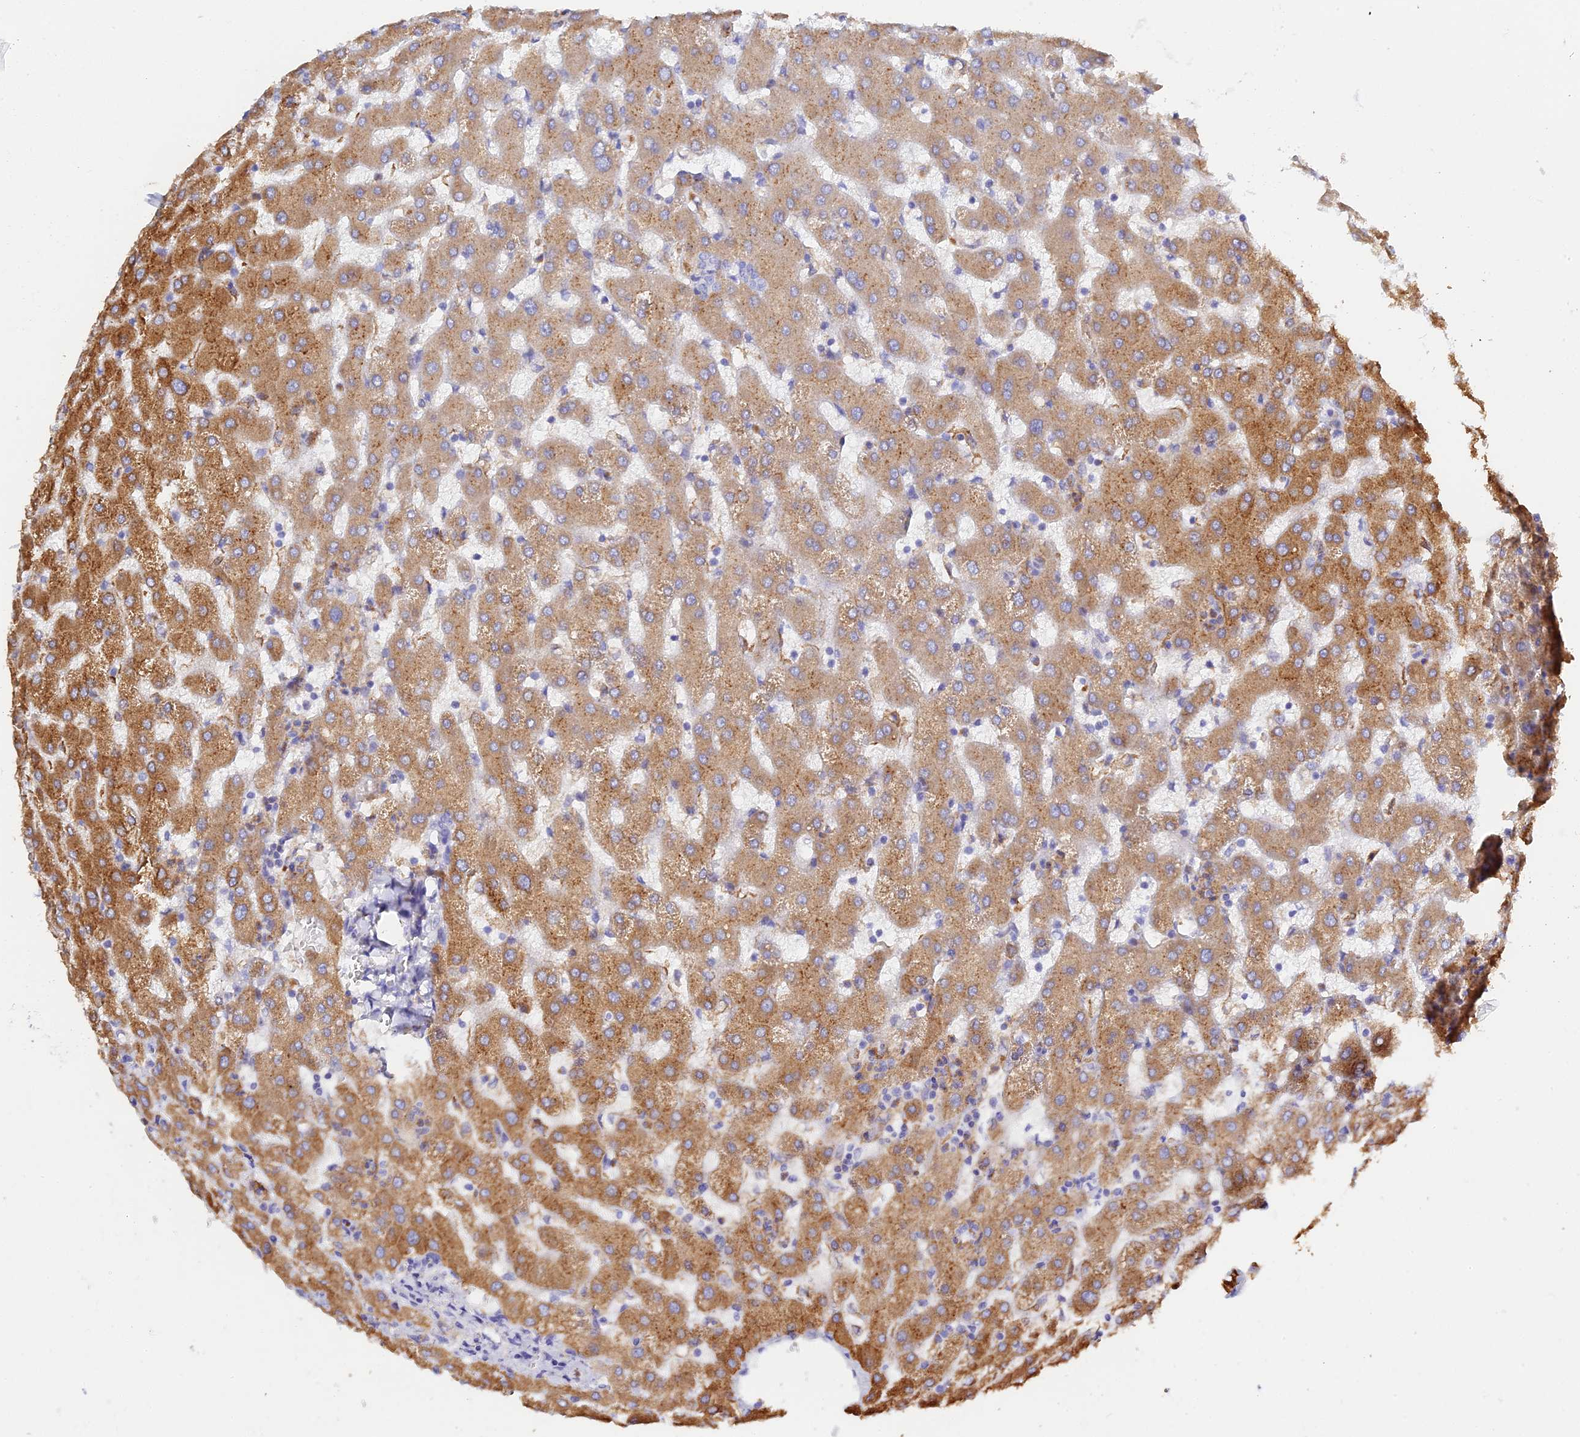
{"staining": {"intensity": "negative", "quantity": "none", "location": "none"}, "tissue": "liver", "cell_type": "Cholangiocytes", "image_type": "normal", "snomed": [{"axis": "morphology", "description": "Normal tissue, NOS"}, {"axis": "topography", "description": "Liver"}], "caption": "This micrograph is of benign liver stained with immunohistochemistry (IHC) to label a protein in brown with the nuclei are counter-stained blue. There is no staining in cholangiocytes. (DAB (3,3'-diaminobenzidine) immunohistochemistry with hematoxylin counter stain).", "gene": "RPGRIP1L", "patient": {"sex": "female", "age": 63}}